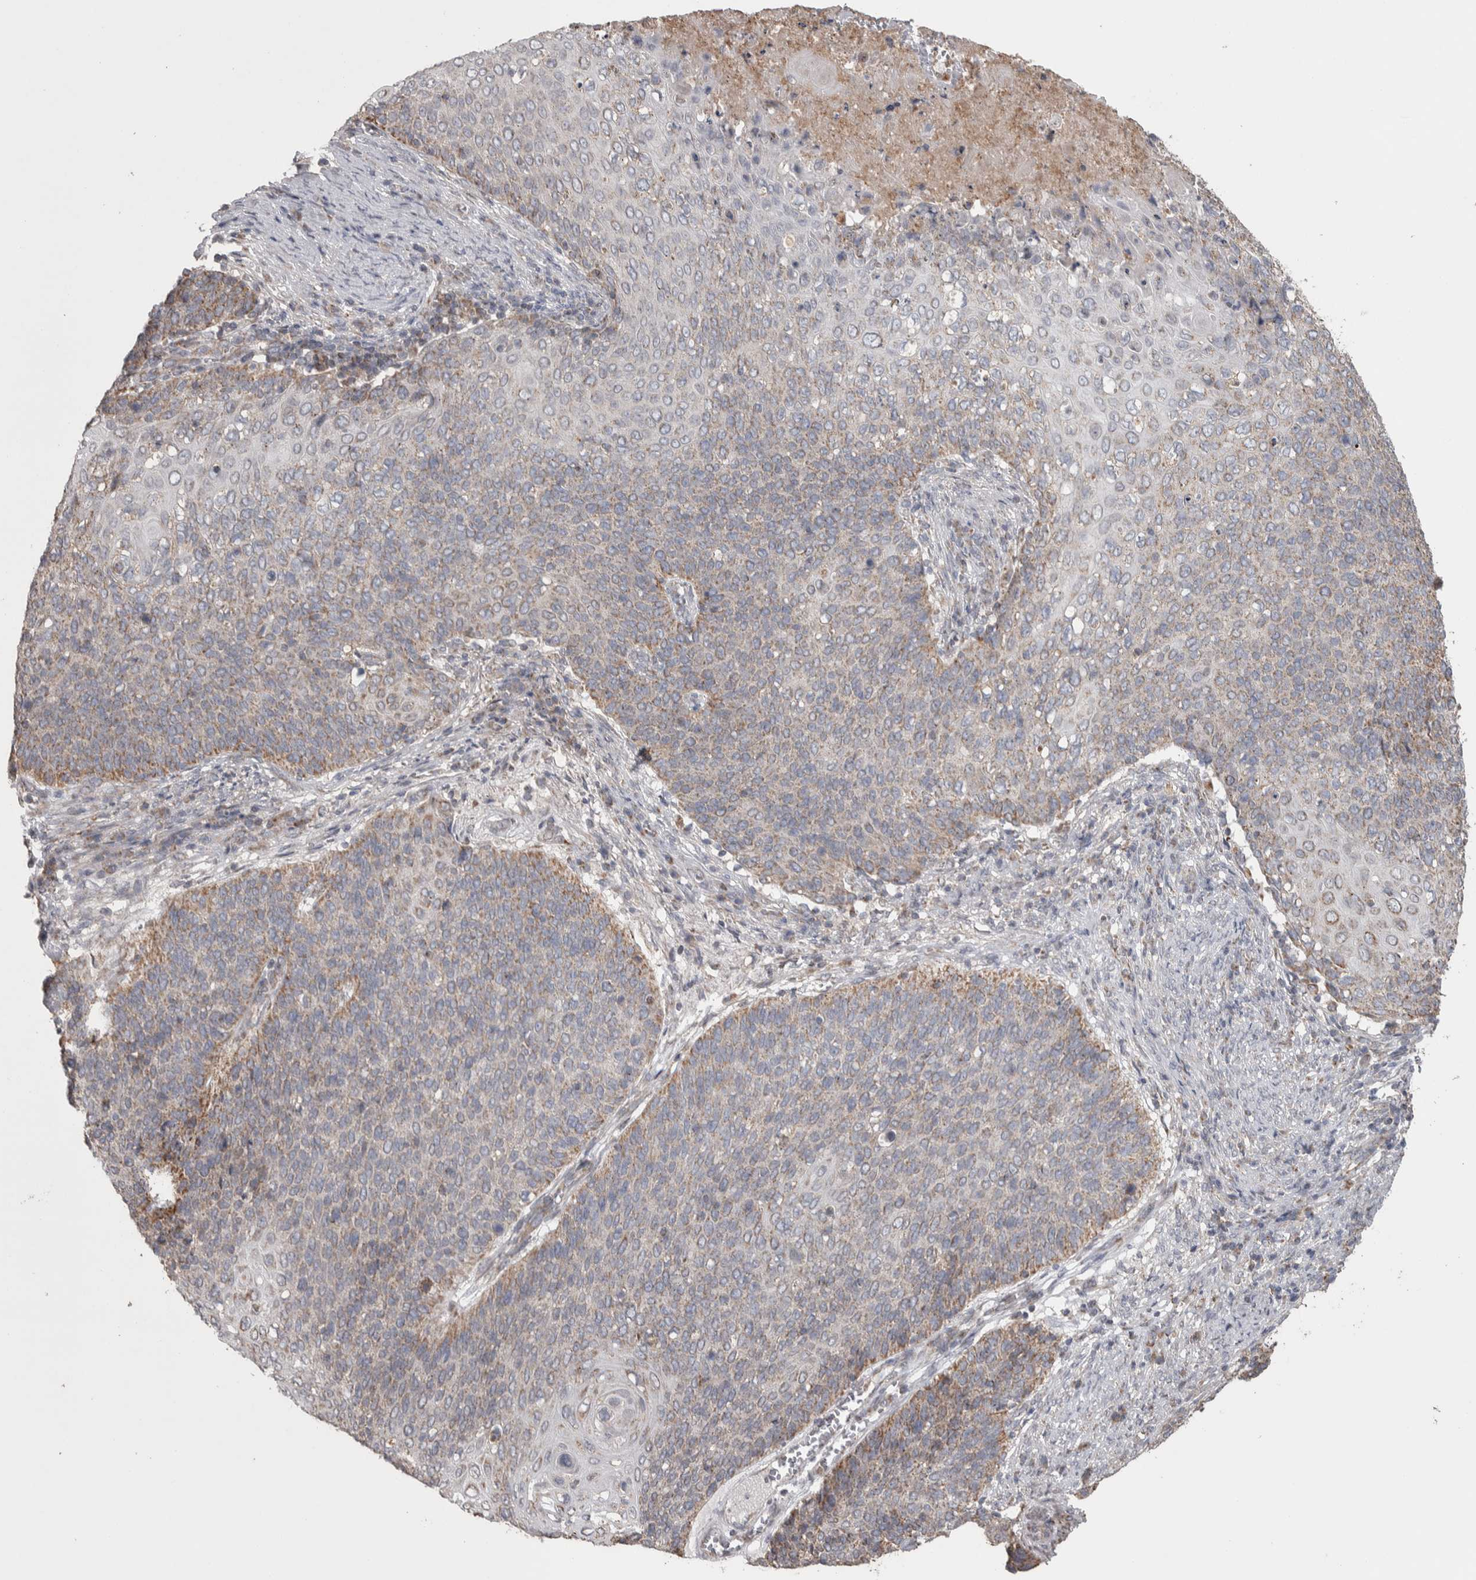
{"staining": {"intensity": "weak", "quantity": ">75%", "location": "cytoplasmic/membranous"}, "tissue": "cervical cancer", "cell_type": "Tumor cells", "image_type": "cancer", "snomed": [{"axis": "morphology", "description": "Squamous cell carcinoma, NOS"}, {"axis": "topography", "description": "Cervix"}], "caption": "Immunohistochemical staining of human squamous cell carcinoma (cervical) displays low levels of weak cytoplasmic/membranous expression in approximately >75% of tumor cells.", "gene": "SCO1", "patient": {"sex": "female", "age": 39}}